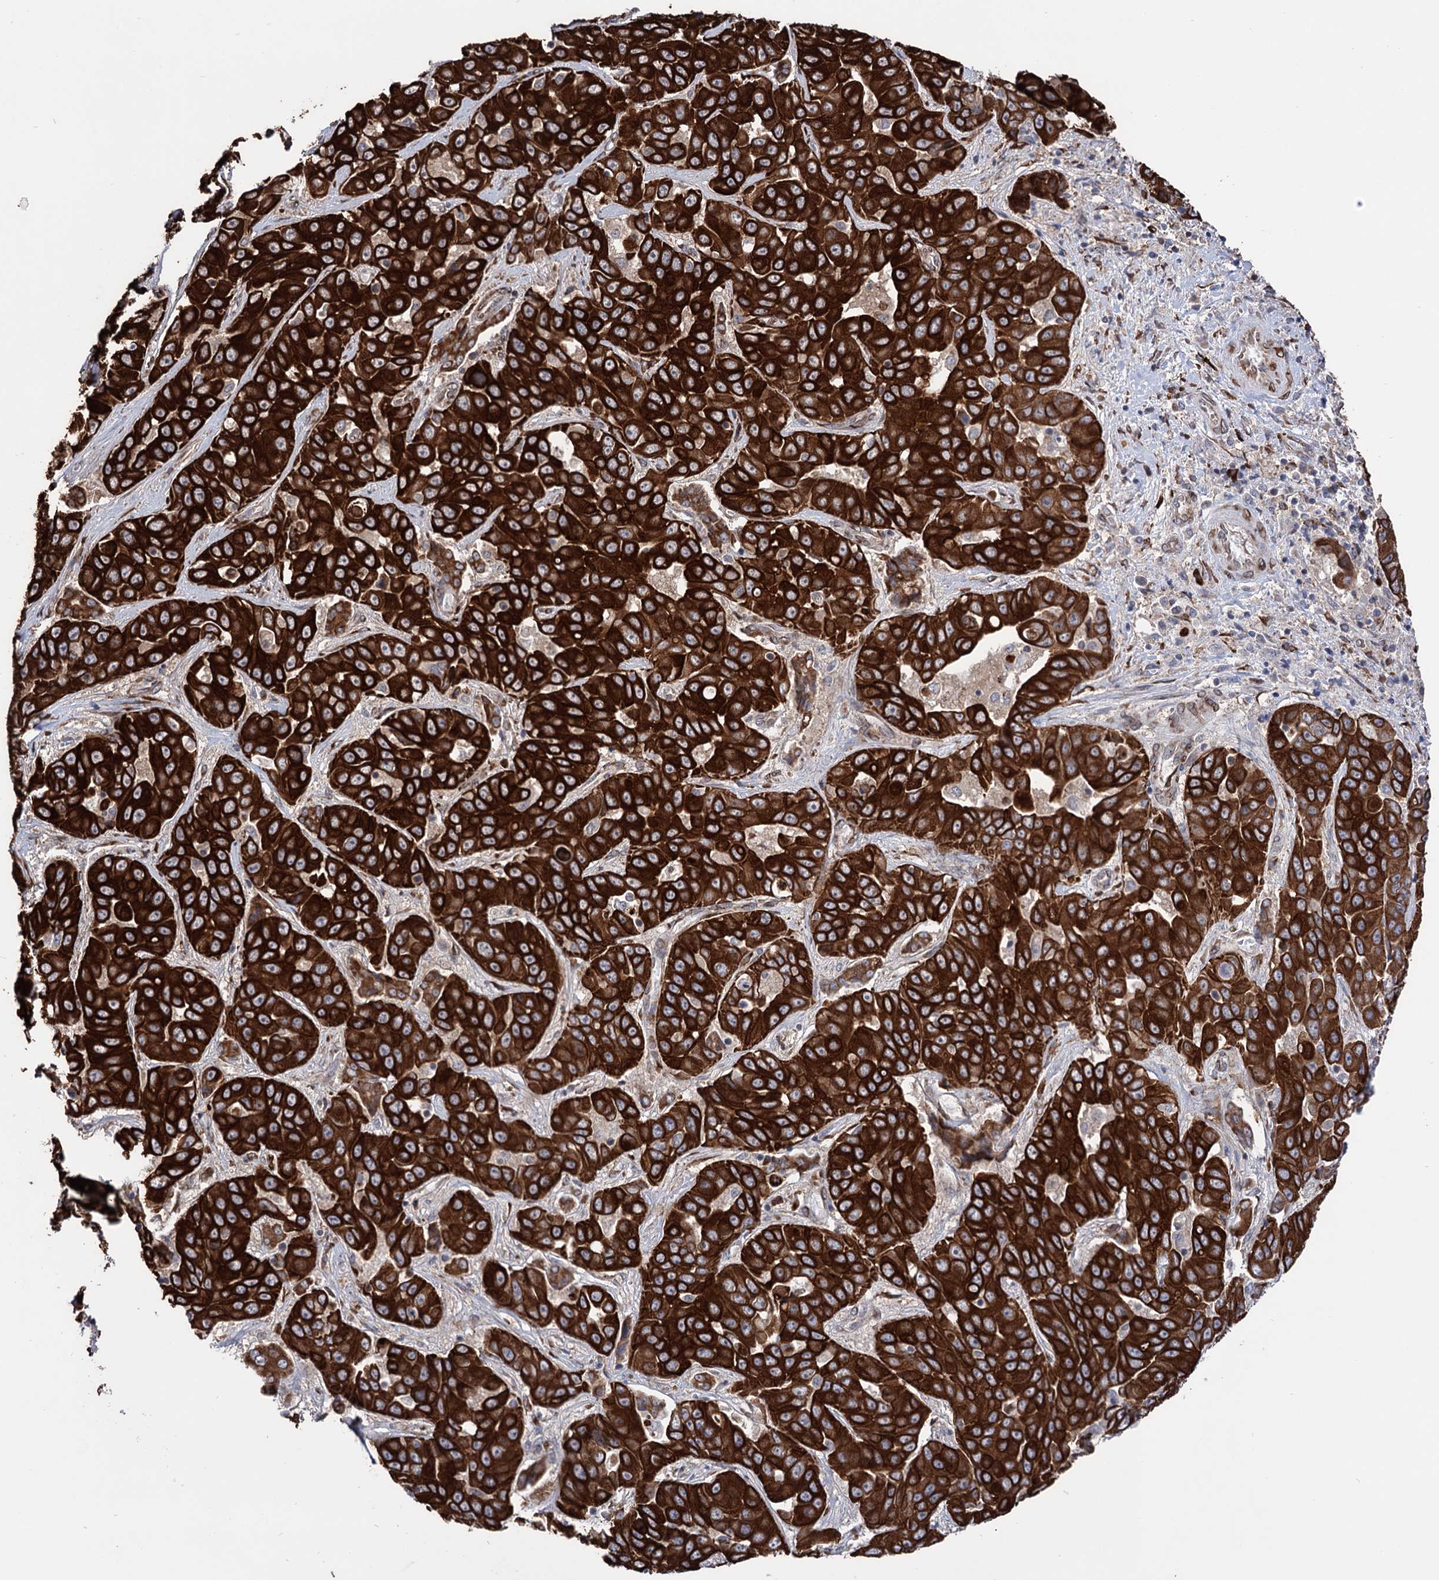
{"staining": {"intensity": "strong", "quantity": ">75%", "location": "cytoplasmic/membranous"}, "tissue": "liver cancer", "cell_type": "Tumor cells", "image_type": "cancer", "snomed": [{"axis": "morphology", "description": "Cholangiocarcinoma"}, {"axis": "topography", "description": "Liver"}], "caption": "Immunohistochemistry (IHC) staining of liver cholangiocarcinoma, which displays high levels of strong cytoplasmic/membranous positivity in approximately >75% of tumor cells indicating strong cytoplasmic/membranous protein expression. The staining was performed using DAB (brown) for protein detection and nuclei were counterstained in hematoxylin (blue).", "gene": "CDAN1", "patient": {"sex": "female", "age": 52}}